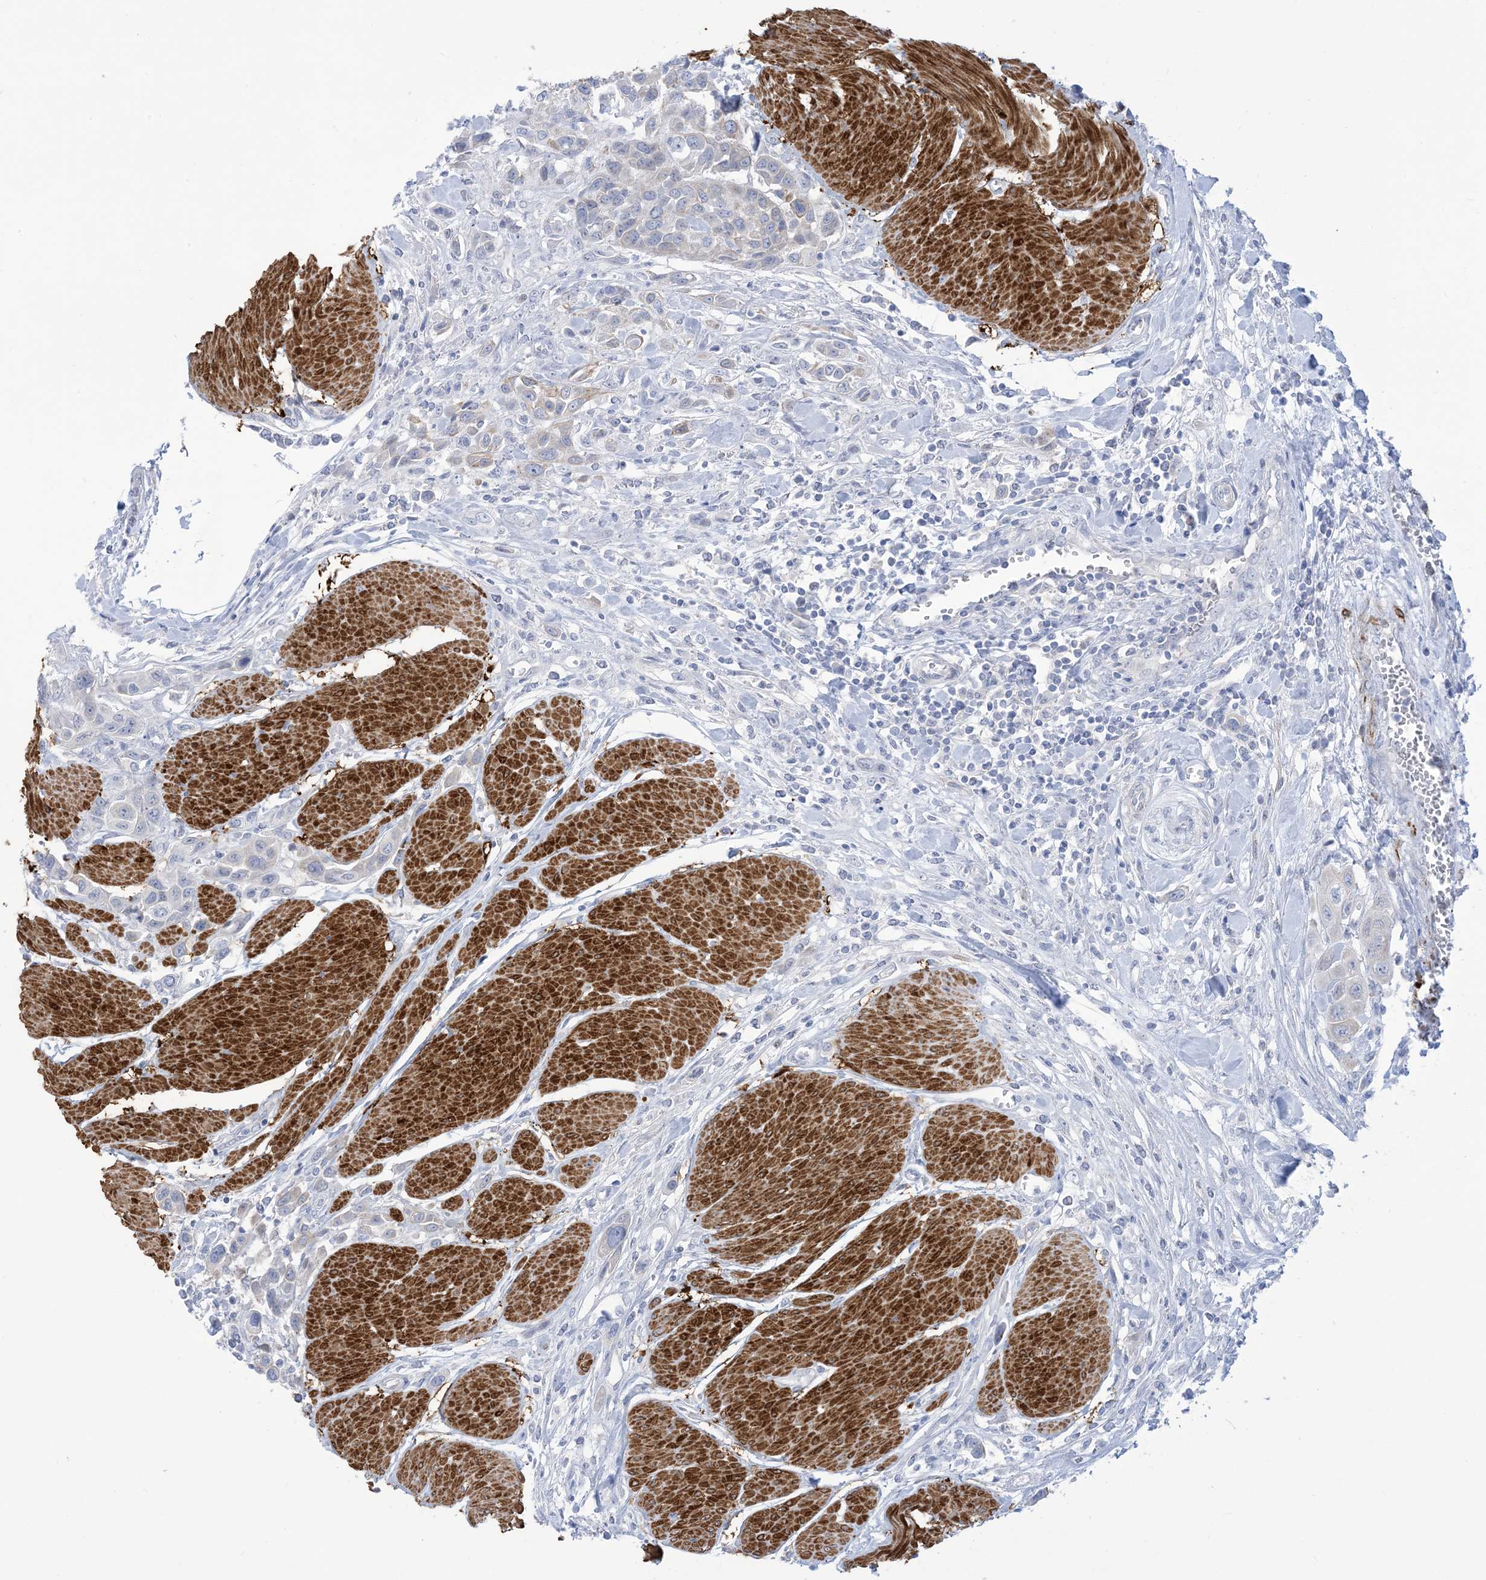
{"staining": {"intensity": "negative", "quantity": "none", "location": "none"}, "tissue": "urothelial cancer", "cell_type": "Tumor cells", "image_type": "cancer", "snomed": [{"axis": "morphology", "description": "Urothelial carcinoma, High grade"}, {"axis": "topography", "description": "Urinary bladder"}], "caption": "Micrograph shows no significant protein positivity in tumor cells of urothelial cancer.", "gene": "MARS2", "patient": {"sex": "male", "age": 50}}